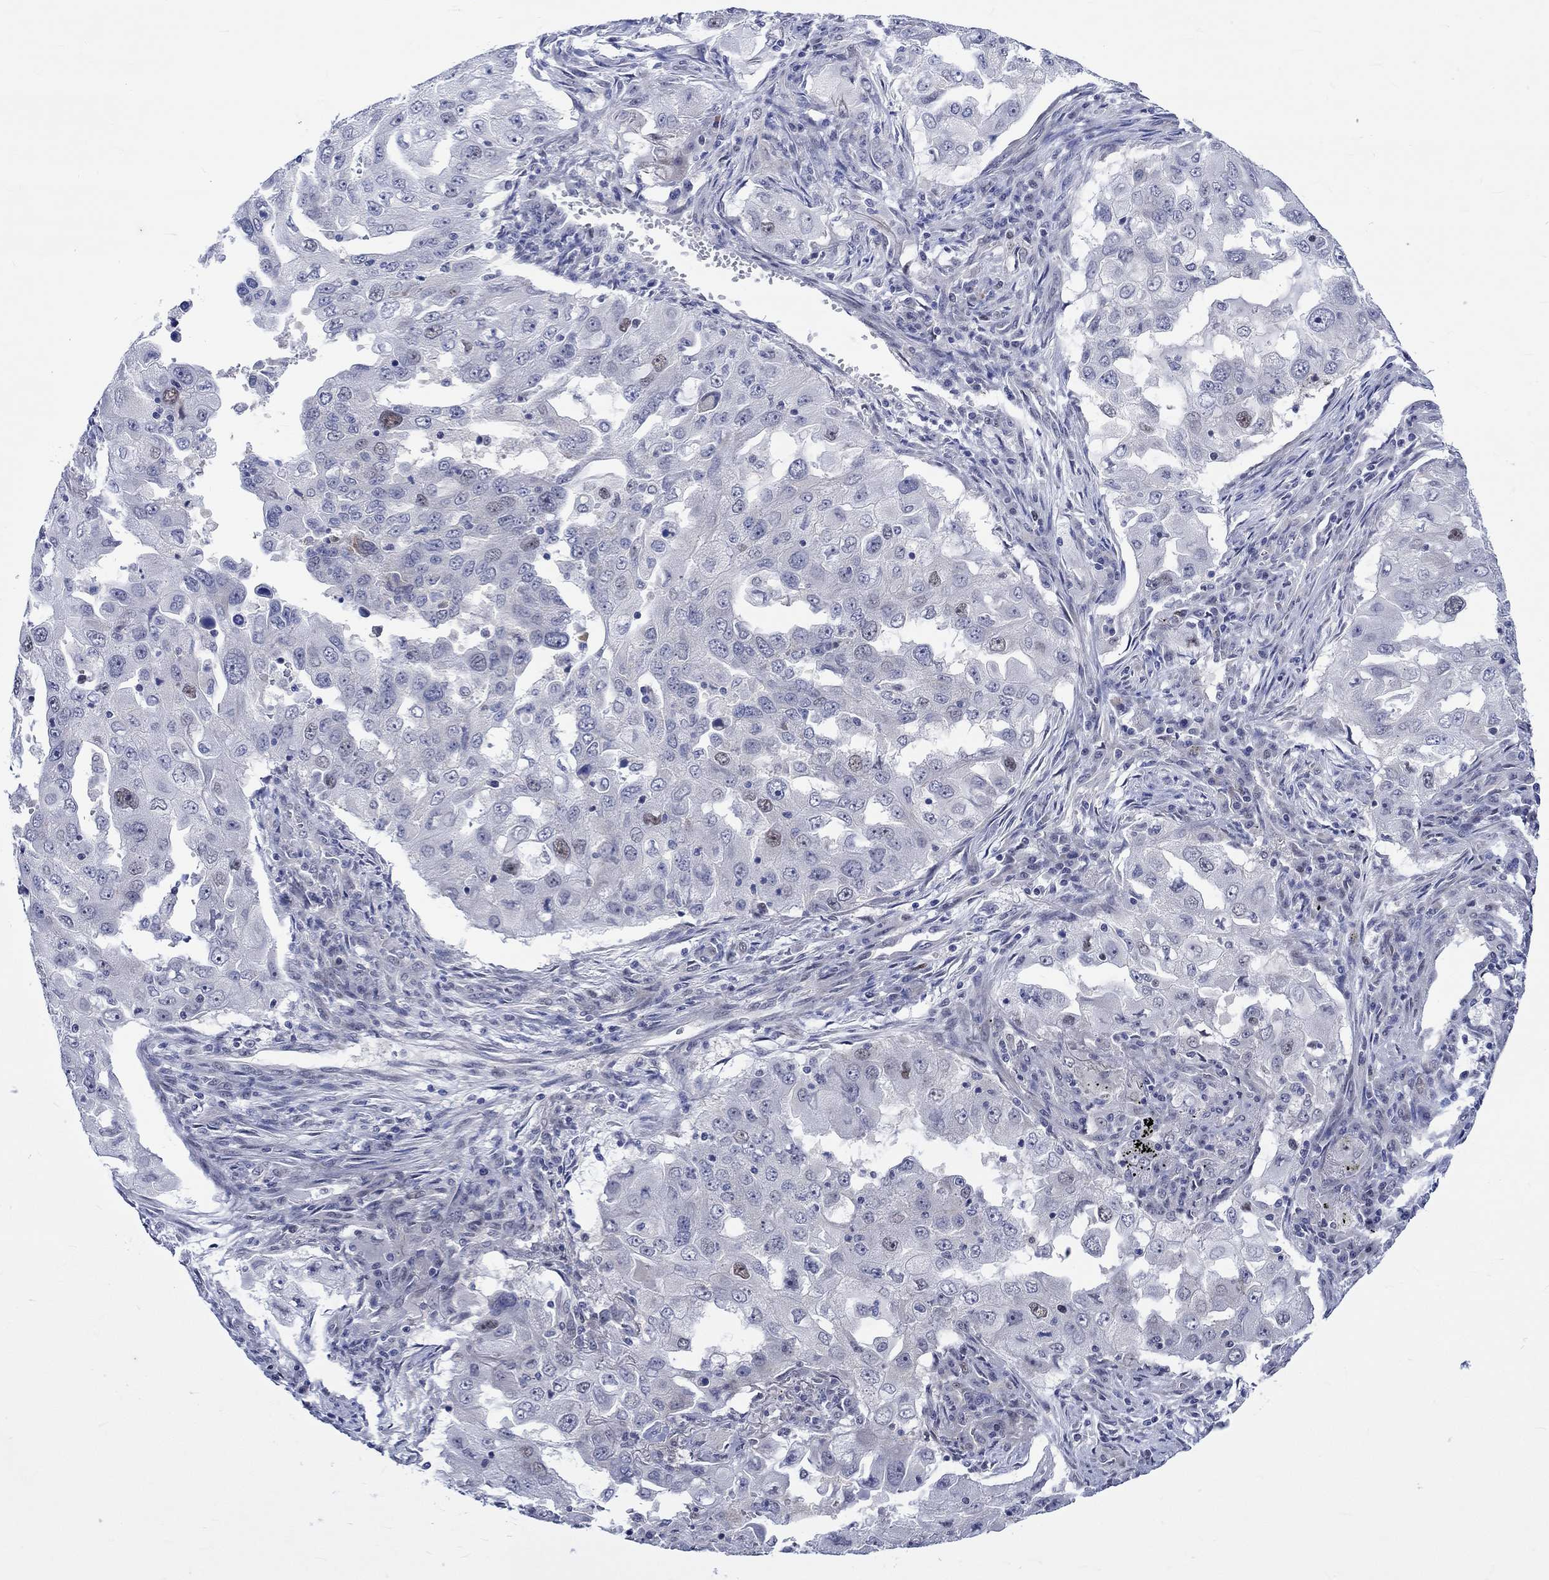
{"staining": {"intensity": "weak", "quantity": "<25%", "location": "nuclear"}, "tissue": "lung cancer", "cell_type": "Tumor cells", "image_type": "cancer", "snomed": [{"axis": "morphology", "description": "Adenocarcinoma, NOS"}, {"axis": "topography", "description": "Lung"}], "caption": "Lung cancer (adenocarcinoma) stained for a protein using immunohistochemistry shows no positivity tumor cells.", "gene": "E2F8", "patient": {"sex": "female", "age": 61}}